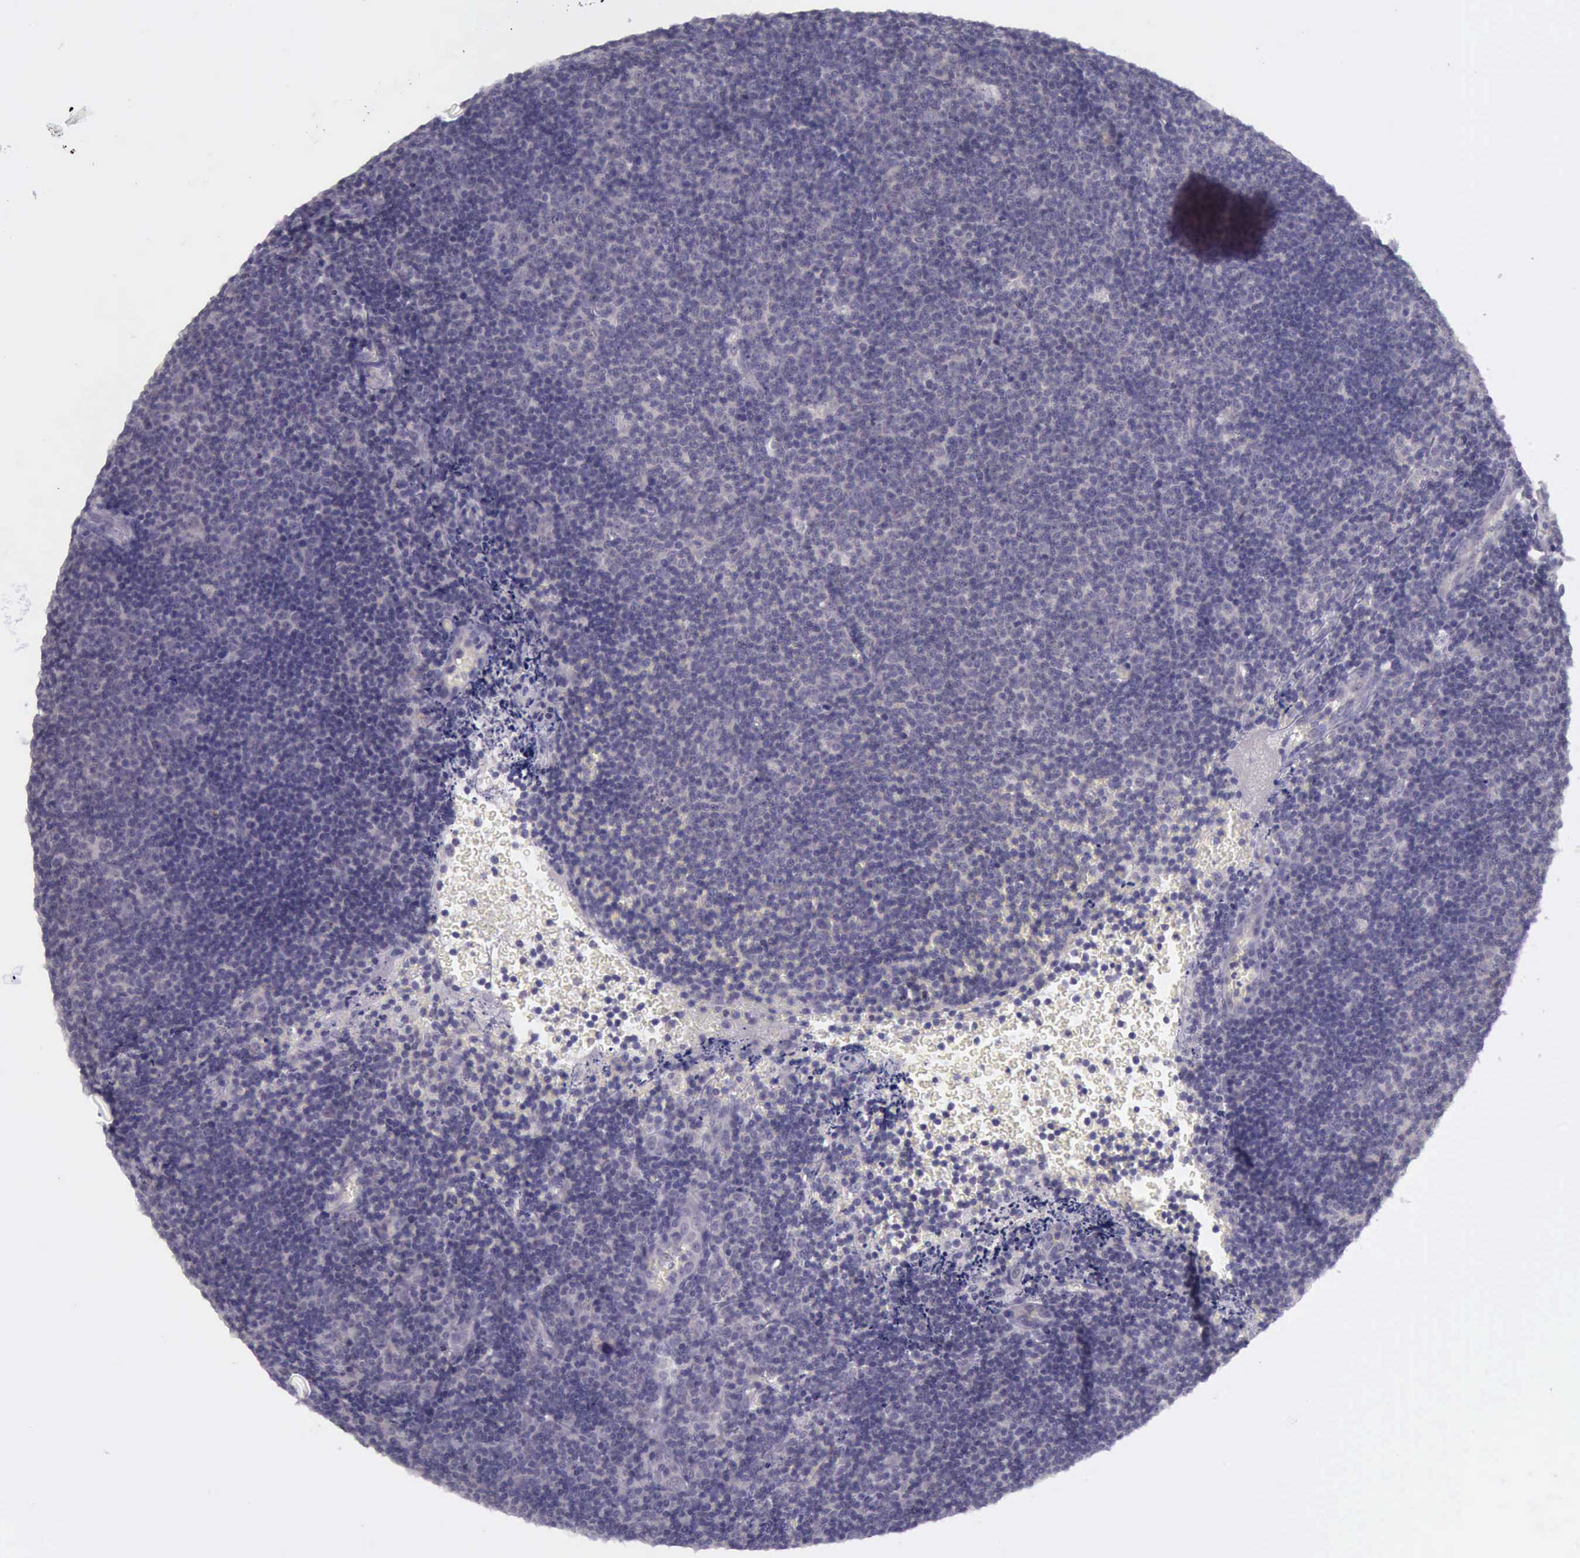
{"staining": {"intensity": "weak", "quantity": "25%-75%", "location": "cytoplasmic/membranous"}, "tissue": "lymphoma", "cell_type": "Tumor cells", "image_type": "cancer", "snomed": [{"axis": "morphology", "description": "Malignant lymphoma, non-Hodgkin's type, Low grade"}, {"axis": "topography", "description": "Lymph node"}], "caption": "Lymphoma stained for a protein (brown) displays weak cytoplasmic/membranous positive positivity in approximately 25%-75% of tumor cells.", "gene": "ARNT2", "patient": {"sex": "male", "age": 49}}